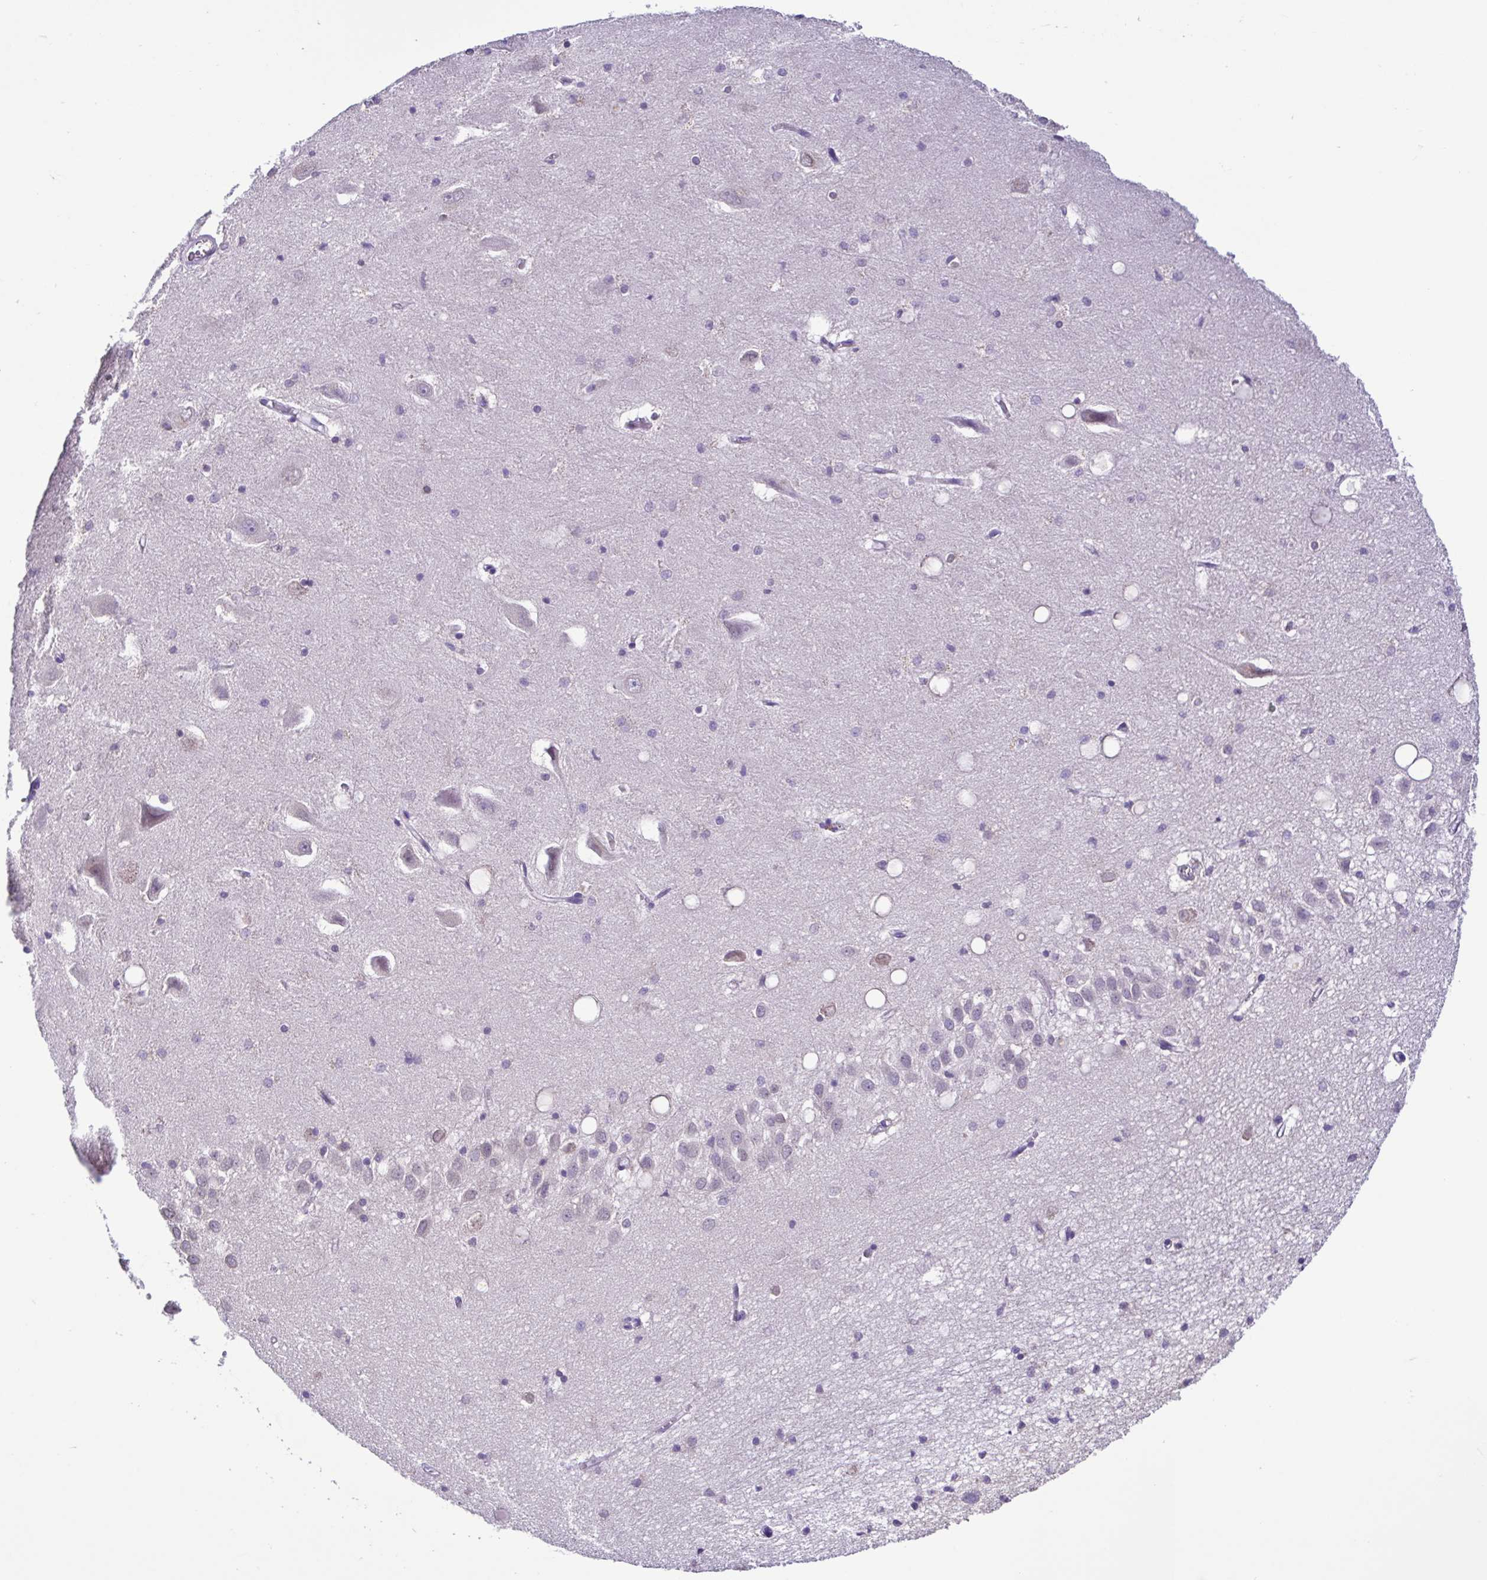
{"staining": {"intensity": "moderate", "quantity": "<25%", "location": "nuclear"}, "tissue": "hippocampus", "cell_type": "Glial cells", "image_type": "normal", "snomed": [{"axis": "morphology", "description": "Normal tissue, NOS"}, {"axis": "topography", "description": "Hippocampus"}], "caption": "A brown stain shows moderate nuclear staining of a protein in glial cells of benign hippocampus.", "gene": "ACTRT3", "patient": {"sex": "male", "age": 58}}